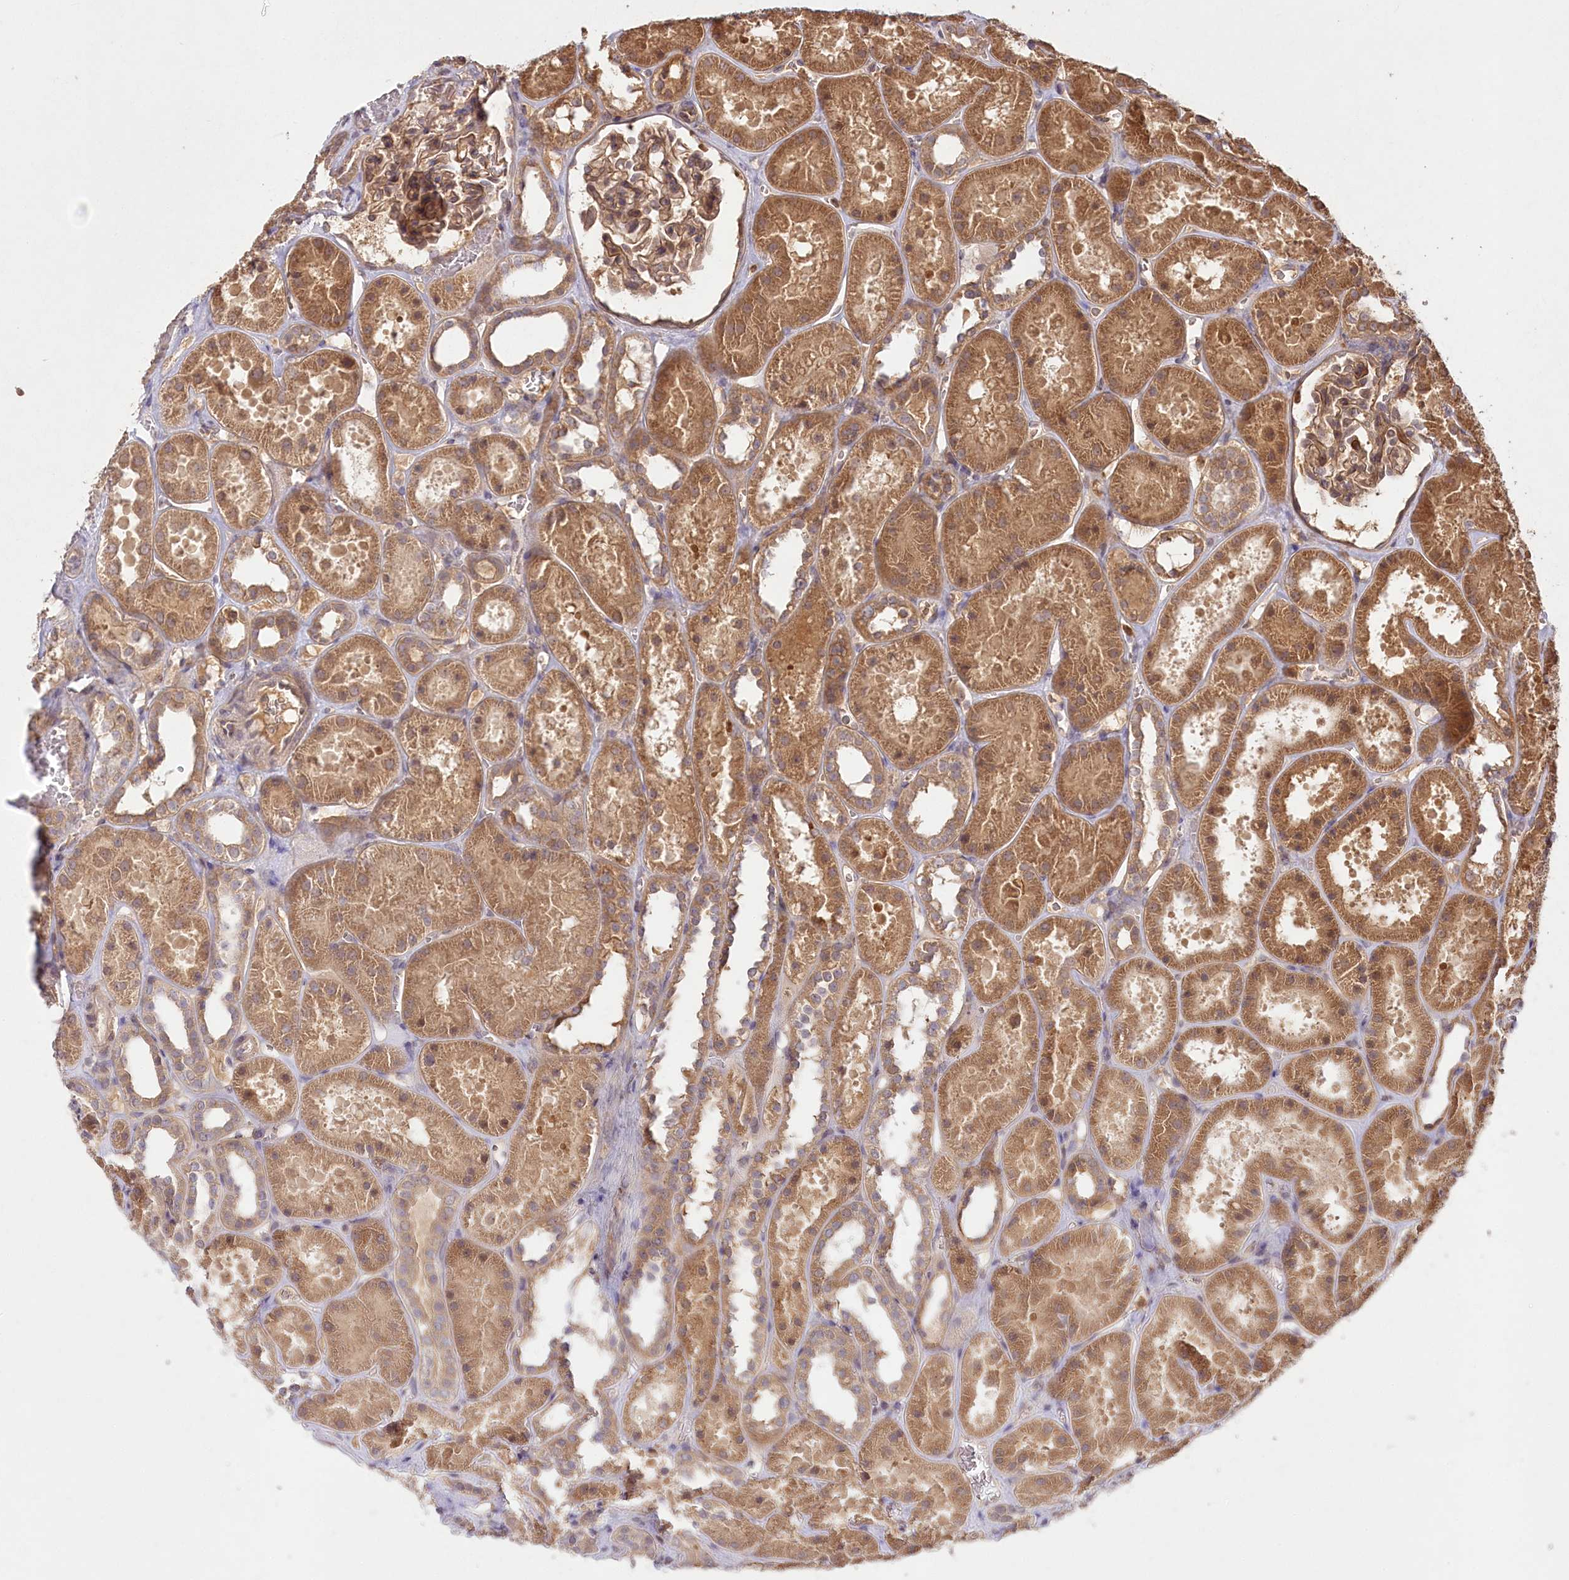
{"staining": {"intensity": "moderate", "quantity": ">75%", "location": "cytoplasmic/membranous"}, "tissue": "kidney", "cell_type": "Cells in glomeruli", "image_type": "normal", "snomed": [{"axis": "morphology", "description": "Normal tissue, NOS"}, {"axis": "topography", "description": "Kidney"}], "caption": "Moderate cytoplasmic/membranous positivity is identified in about >75% of cells in glomeruli in benign kidney. (Stains: DAB (3,3'-diaminobenzidine) in brown, nuclei in blue, Microscopy: brightfield microscopy at high magnification).", "gene": "IRAK1BP1", "patient": {"sex": "female", "age": 41}}